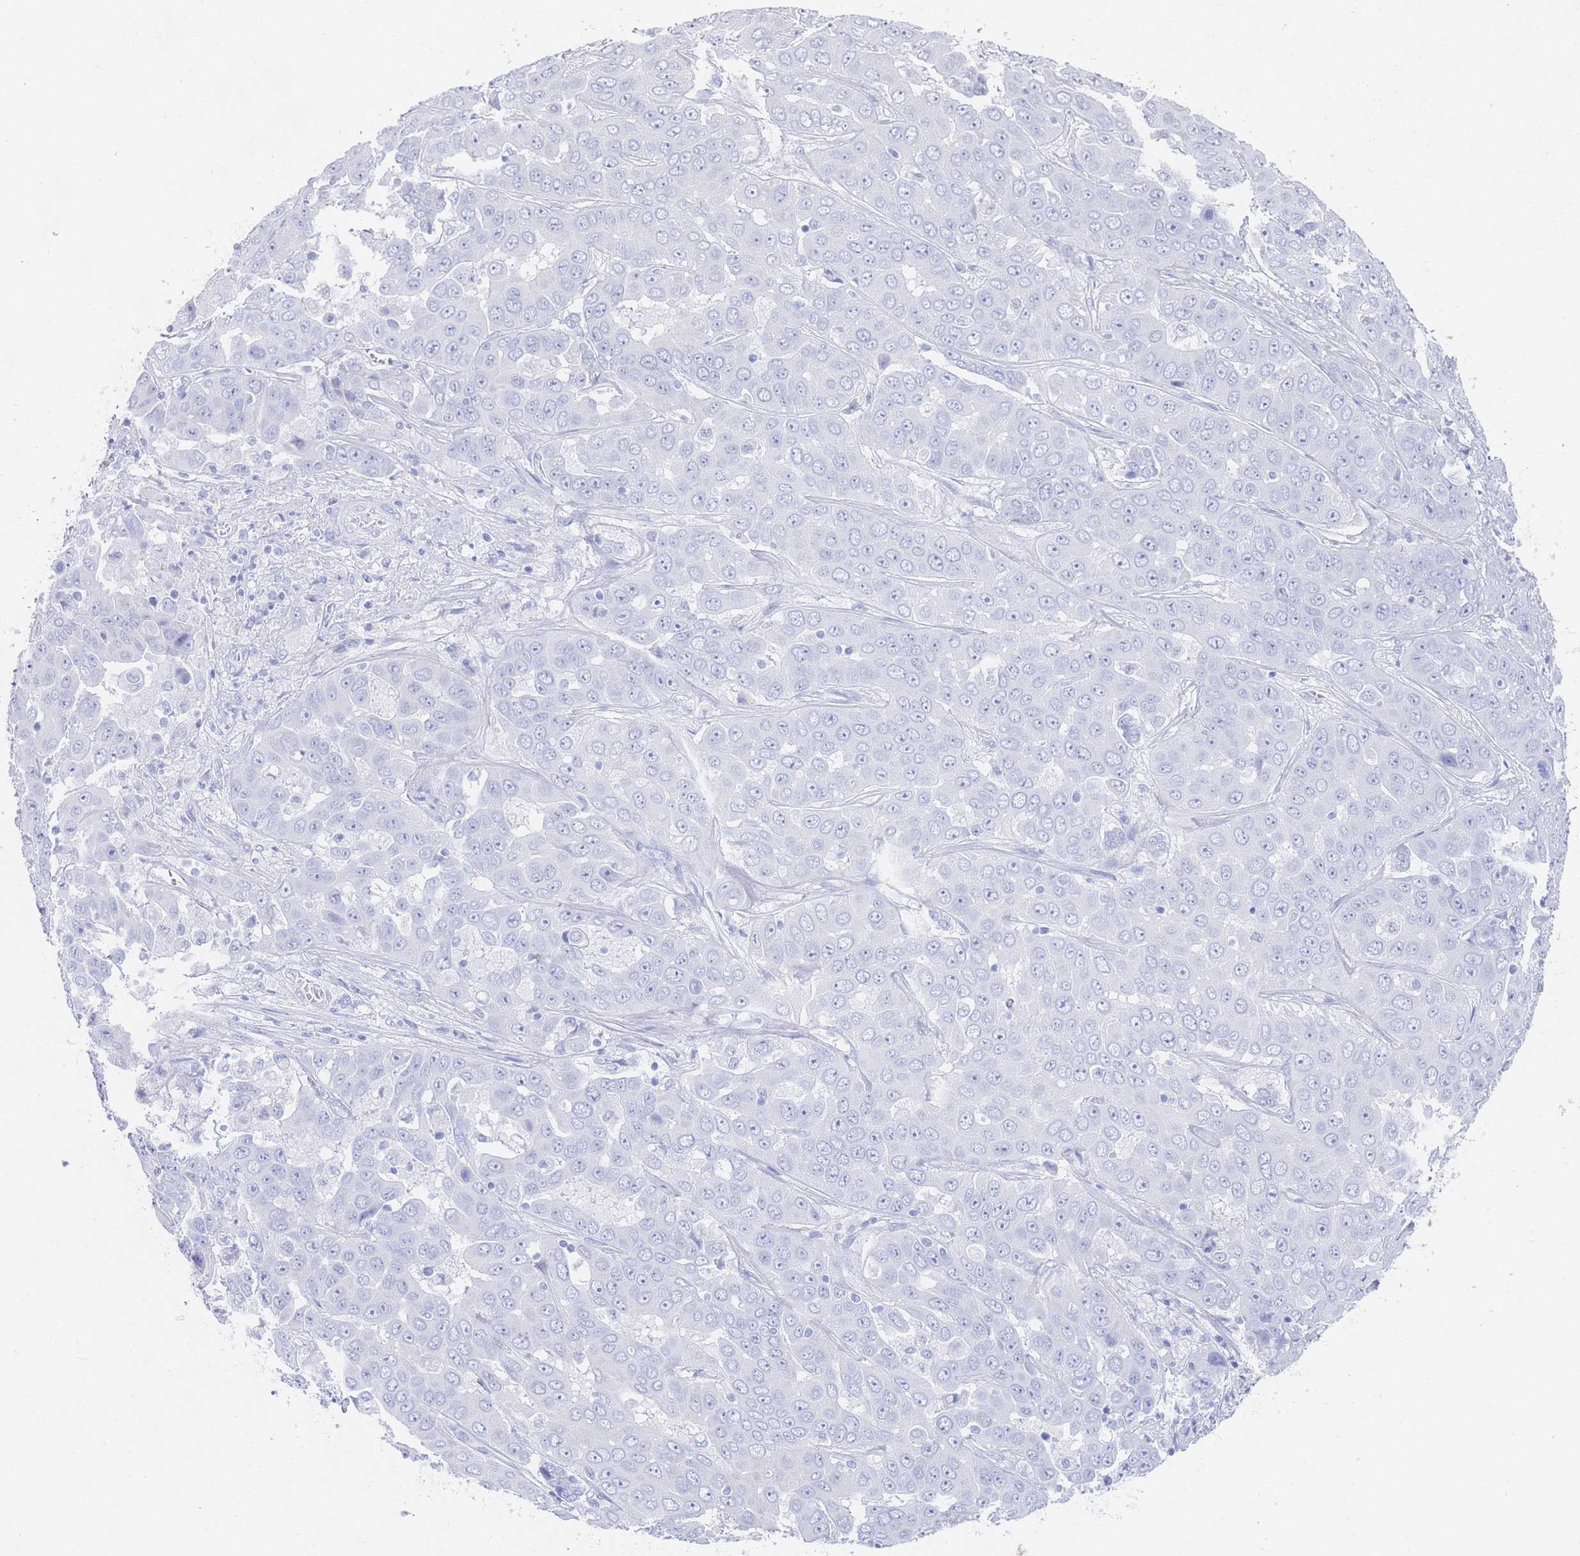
{"staining": {"intensity": "negative", "quantity": "none", "location": "none"}, "tissue": "liver cancer", "cell_type": "Tumor cells", "image_type": "cancer", "snomed": [{"axis": "morphology", "description": "Cholangiocarcinoma"}, {"axis": "topography", "description": "Liver"}], "caption": "A high-resolution micrograph shows immunohistochemistry staining of liver cancer (cholangiocarcinoma), which displays no significant expression in tumor cells. (DAB immunohistochemistry (IHC), high magnification).", "gene": "LRRC37A", "patient": {"sex": "female", "age": 52}}